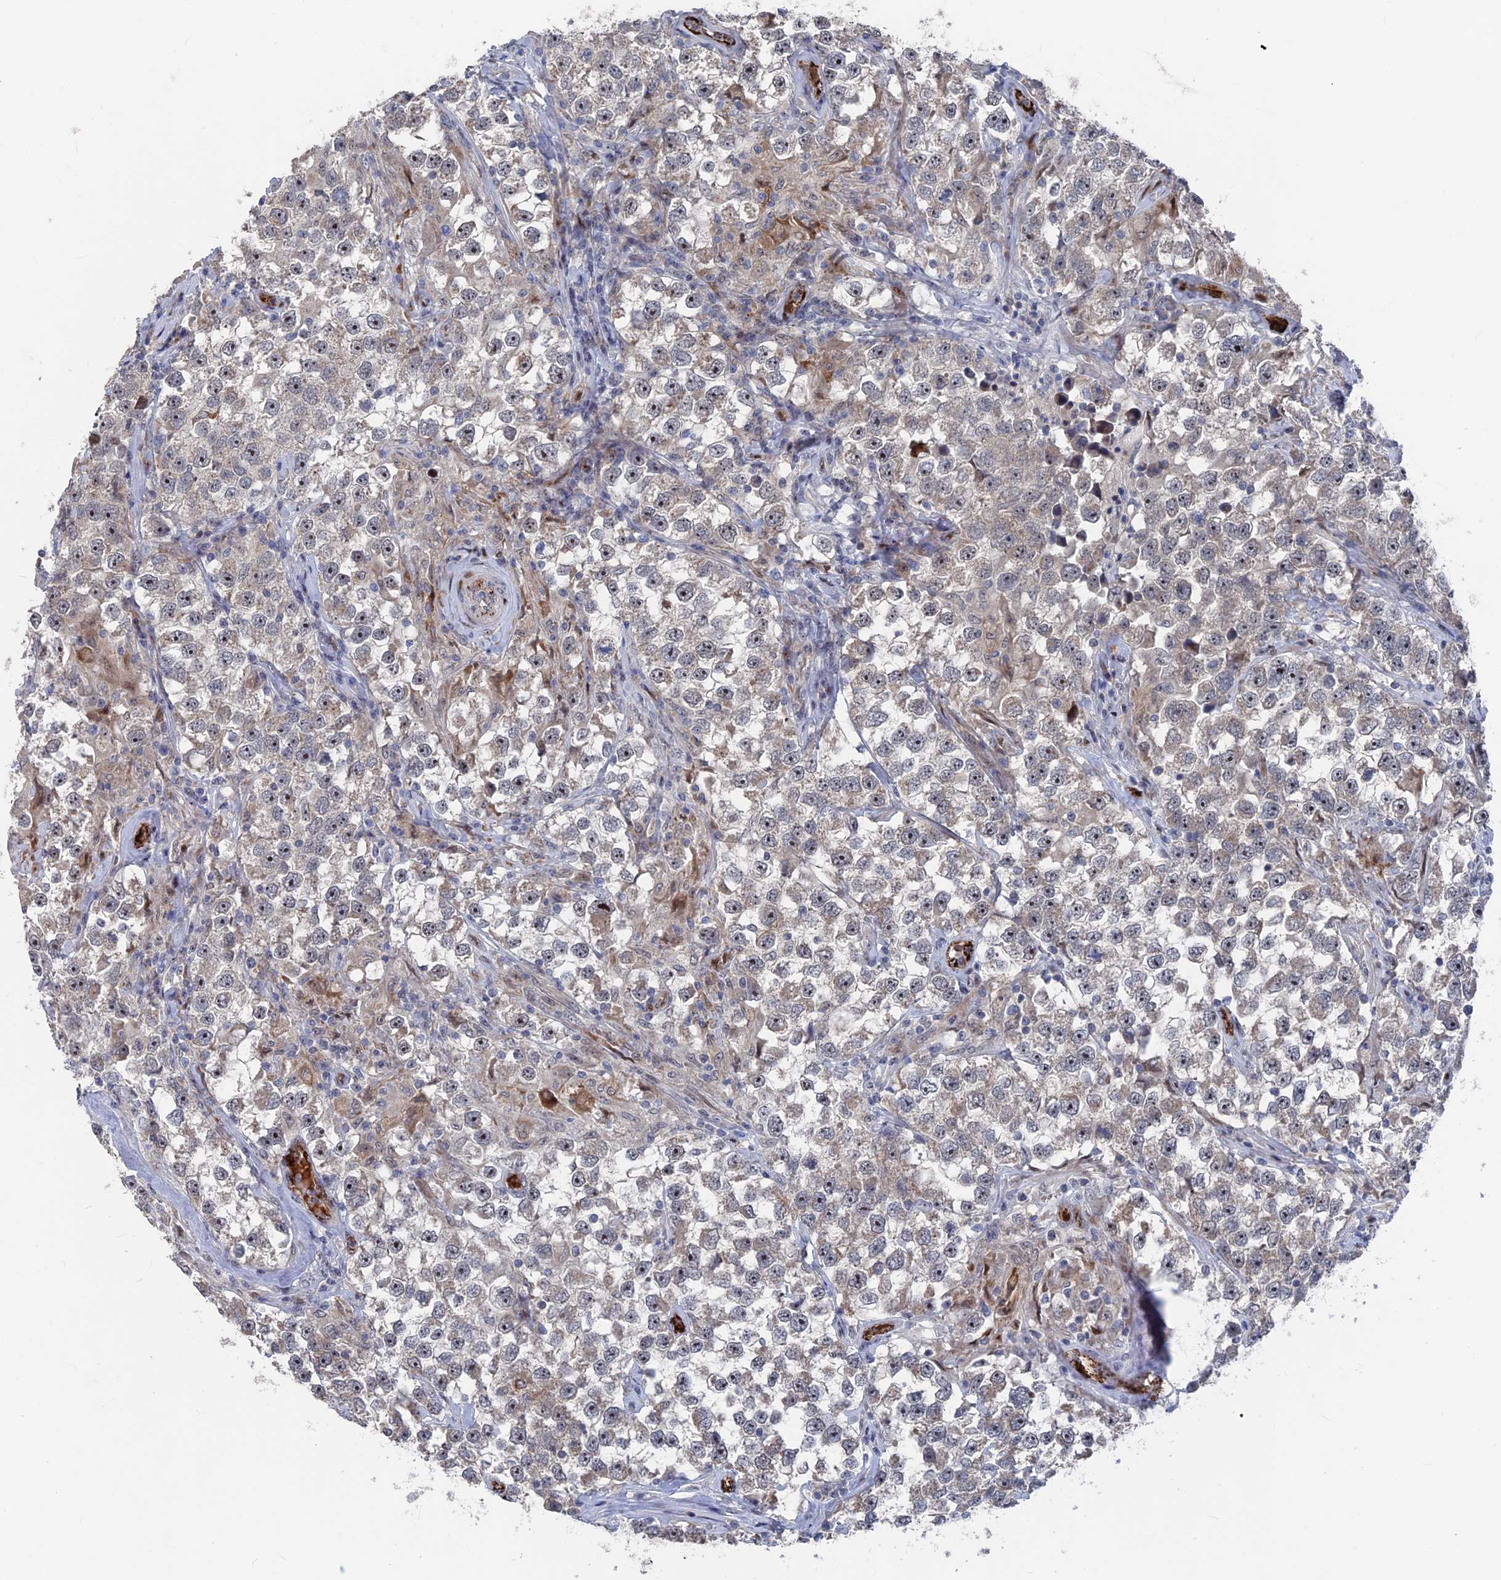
{"staining": {"intensity": "strong", "quantity": "<25%", "location": "nuclear"}, "tissue": "testis cancer", "cell_type": "Tumor cells", "image_type": "cancer", "snomed": [{"axis": "morphology", "description": "Seminoma, NOS"}, {"axis": "topography", "description": "Testis"}], "caption": "Tumor cells reveal medium levels of strong nuclear expression in about <25% of cells in seminoma (testis).", "gene": "SH3D21", "patient": {"sex": "male", "age": 46}}